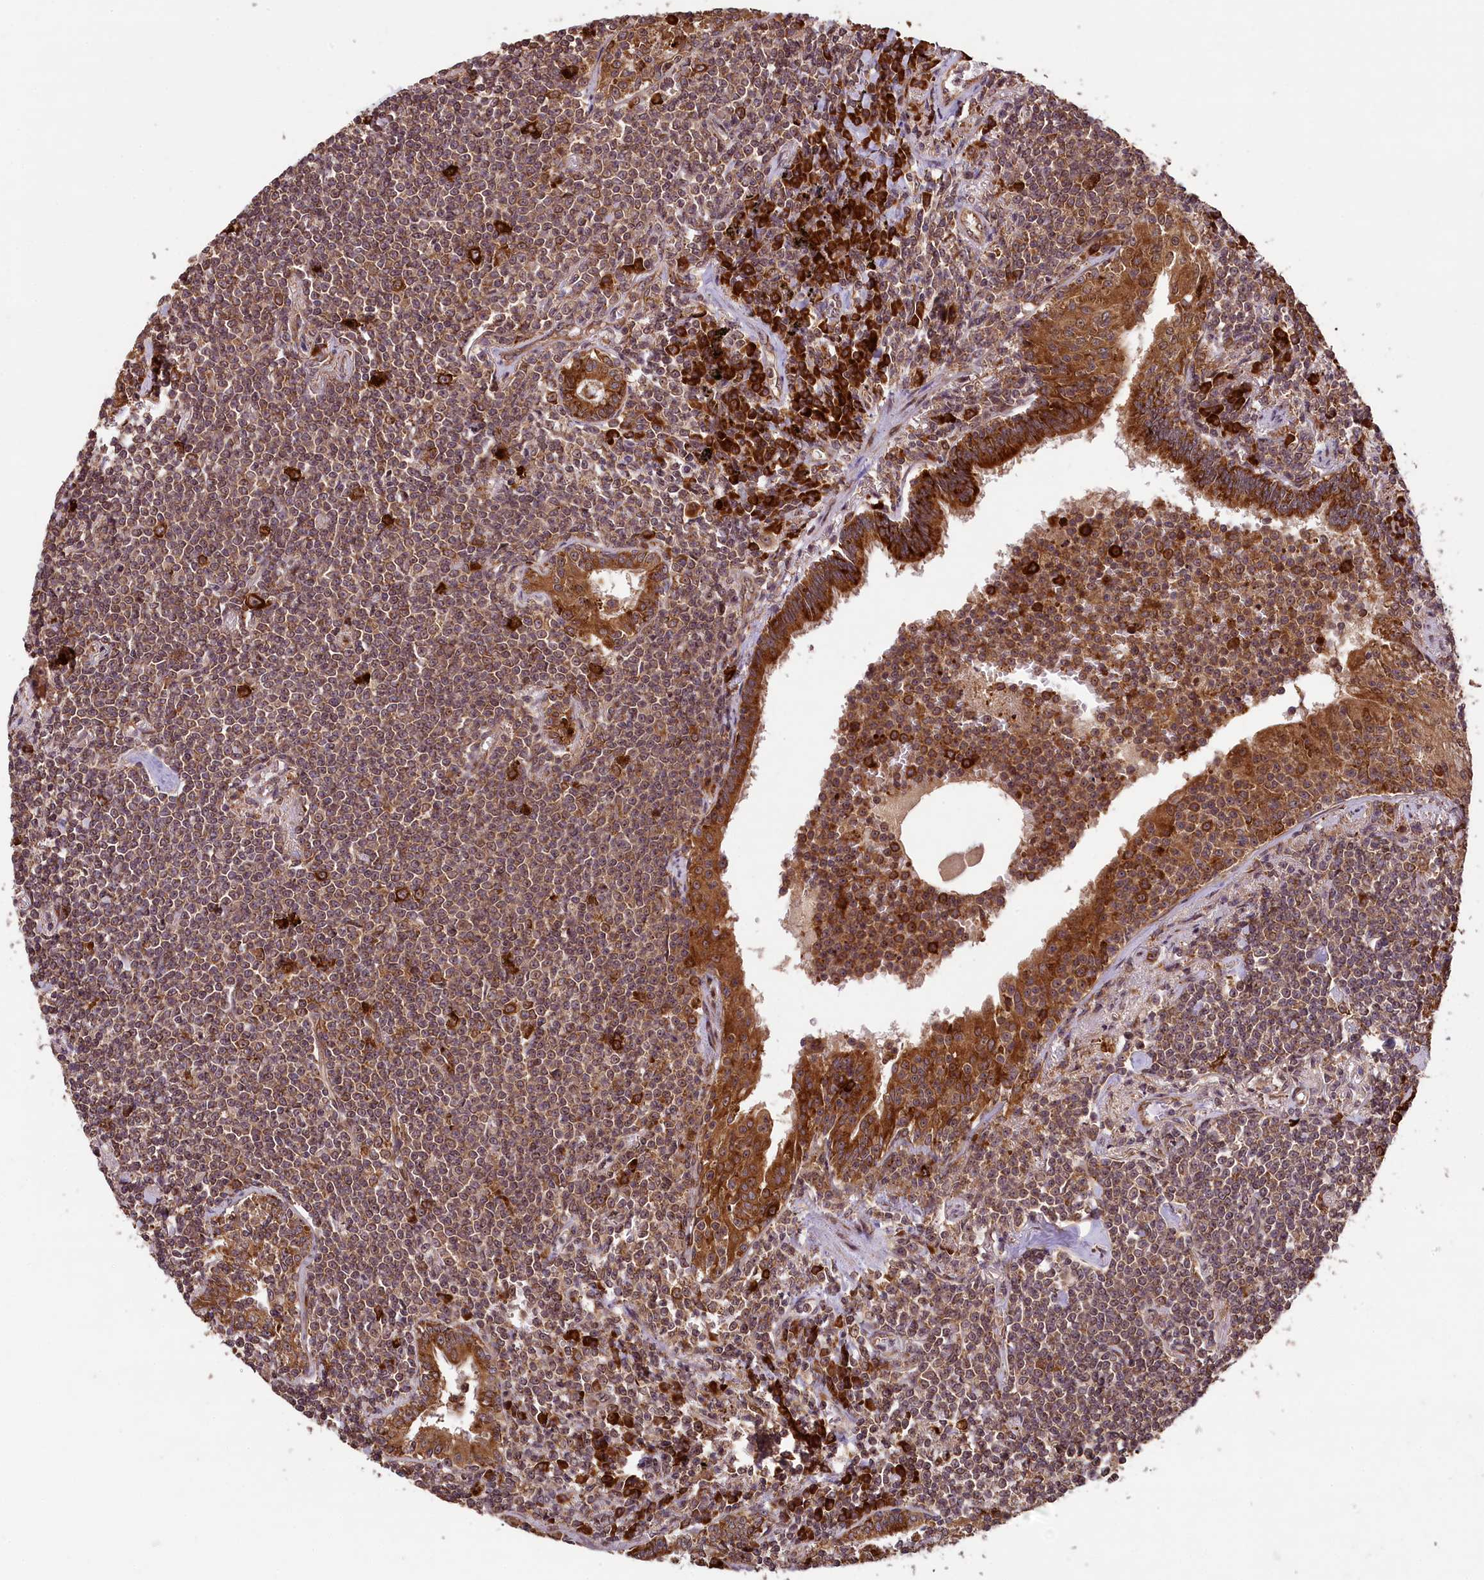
{"staining": {"intensity": "moderate", "quantity": ">75%", "location": "cytoplasmic/membranous"}, "tissue": "lymphoma", "cell_type": "Tumor cells", "image_type": "cancer", "snomed": [{"axis": "morphology", "description": "Malignant lymphoma, non-Hodgkin's type, Low grade"}, {"axis": "topography", "description": "Lung"}], "caption": "High-magnification brightfield microscopy of lymphoma stained with DAB (brown) and counterstained with hematoxylin (blue). tumor cells exhibit moderate cytoplasmic/membranous staining is appreciated in approximately>75% of cells.", "gene": "LARP4", "patient": {"sex": "female", "age": 71}}